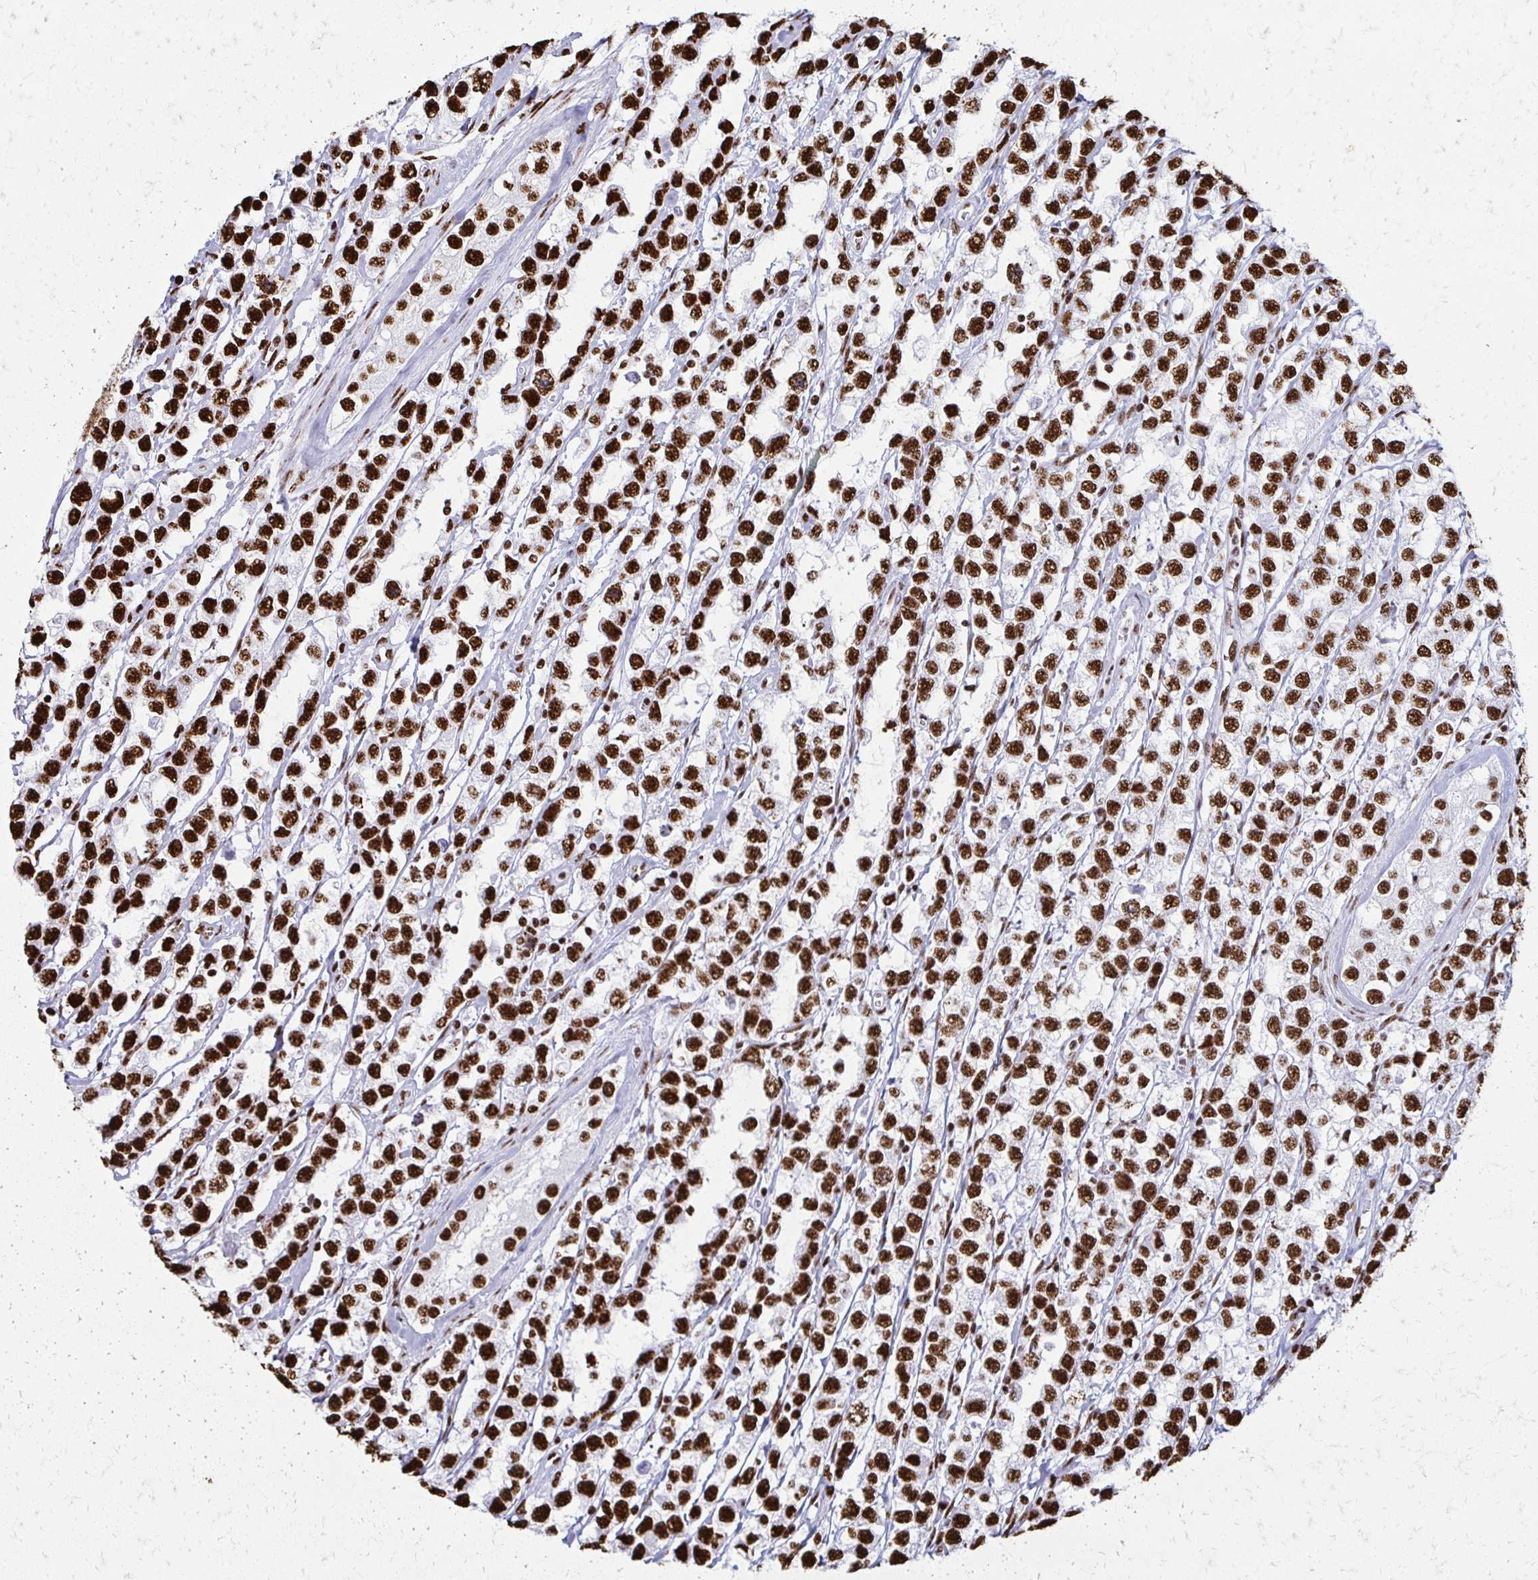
{"staining": {"intensity": "strong", "quantity": "25%-75%", "location": "nuclear"}, "tissue": "testis cancer", "cell_type": "Tumor cells", "image_type": "cancer", "snomed": [{"axis": "morphology", "description": "Seminoma, NOS"}, {"axis": "topography", "description": "Testis"}], "caption": "Testis cancer (seminoma) tissue demonstrates strong nuclear staining in about 25%-75% of tumor cells", "gene": "NONO", "patient": {"sex": "male", "age": 34}}